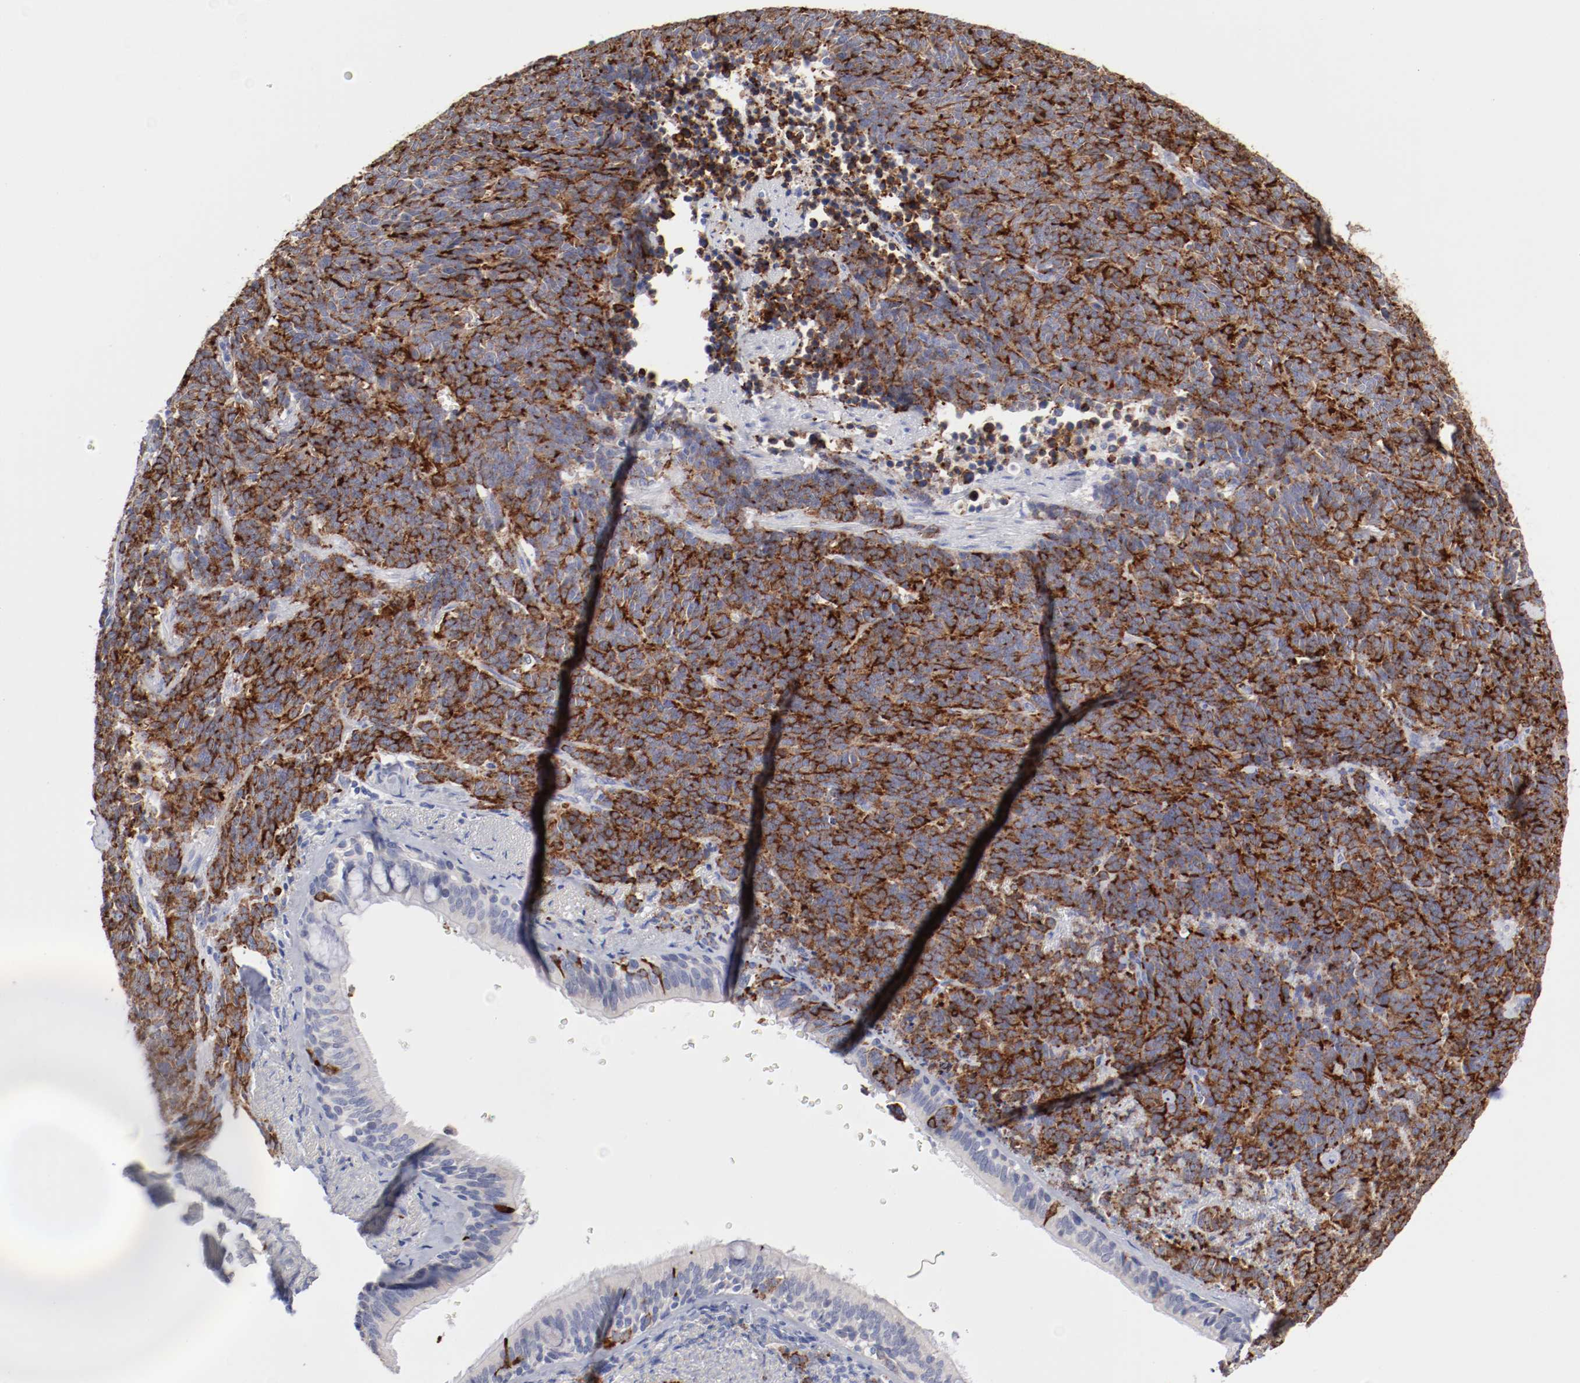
{"staining": {"intensity": "strong", "quantity": ">75%", "location": "cytoplasmic/membranous"}, "tissue": "lung cancer", "cell_type": "Tumor cells", "image_type": "cancer", "snomed": [{"axis": "morphology", "description": "Neoplasm, malignant, NOS"}, {"axis": "topography", "description": "Lung"}], "caption": "Strong cytoplasmic/membranous expression is appreciated in approximately >75% of tumor cells in lung malignant neoplasm.", "gene": "CPE", "patient": {"sex": "female", "age": 58}}